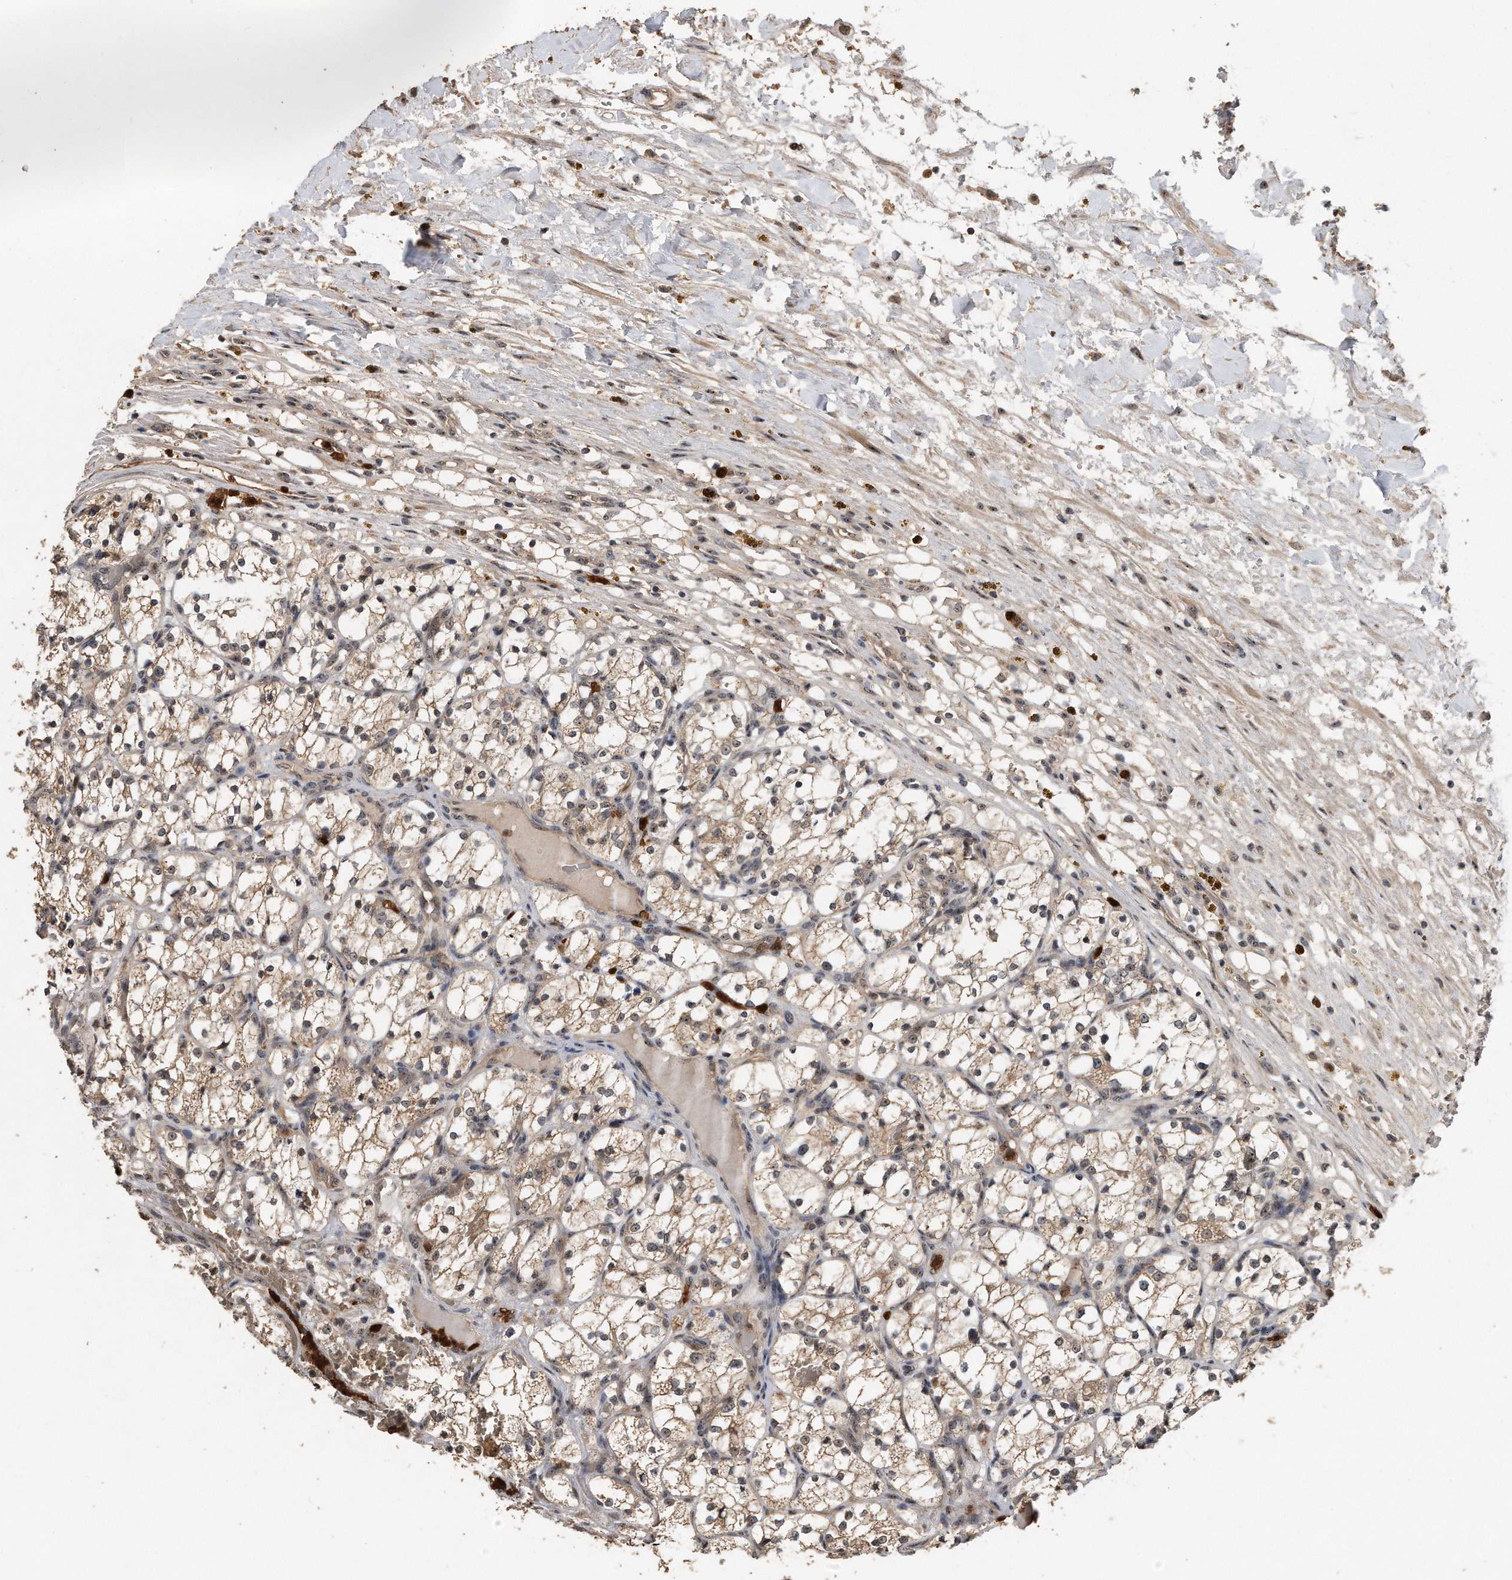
{"staining": {"intensity": "weak", "quantity": ">75%", "location": "cytoplasmic/membranous,nuclear"}, "tissue": "renal cancer", "cell_type": "Tumor cells", "image_type": "cancer", "snomed": [{"axis": "morphology", "description": "Adenocarcinoma, NOS"}, {"axis": "topography", "description": "Kidney"}], "caption": "An immunohistochemistry (IHC) image of neoplastic tissue is shown. Protein staining in brown highlights weak cytoplasmic/membranous and nuclear positivity in renal adenocarcinoma within tumor cells. The protein is shown in brown color, while the nuclei are stained blue.", "gene": "PELO", "patient": {"sex": "female", "age": 69}}